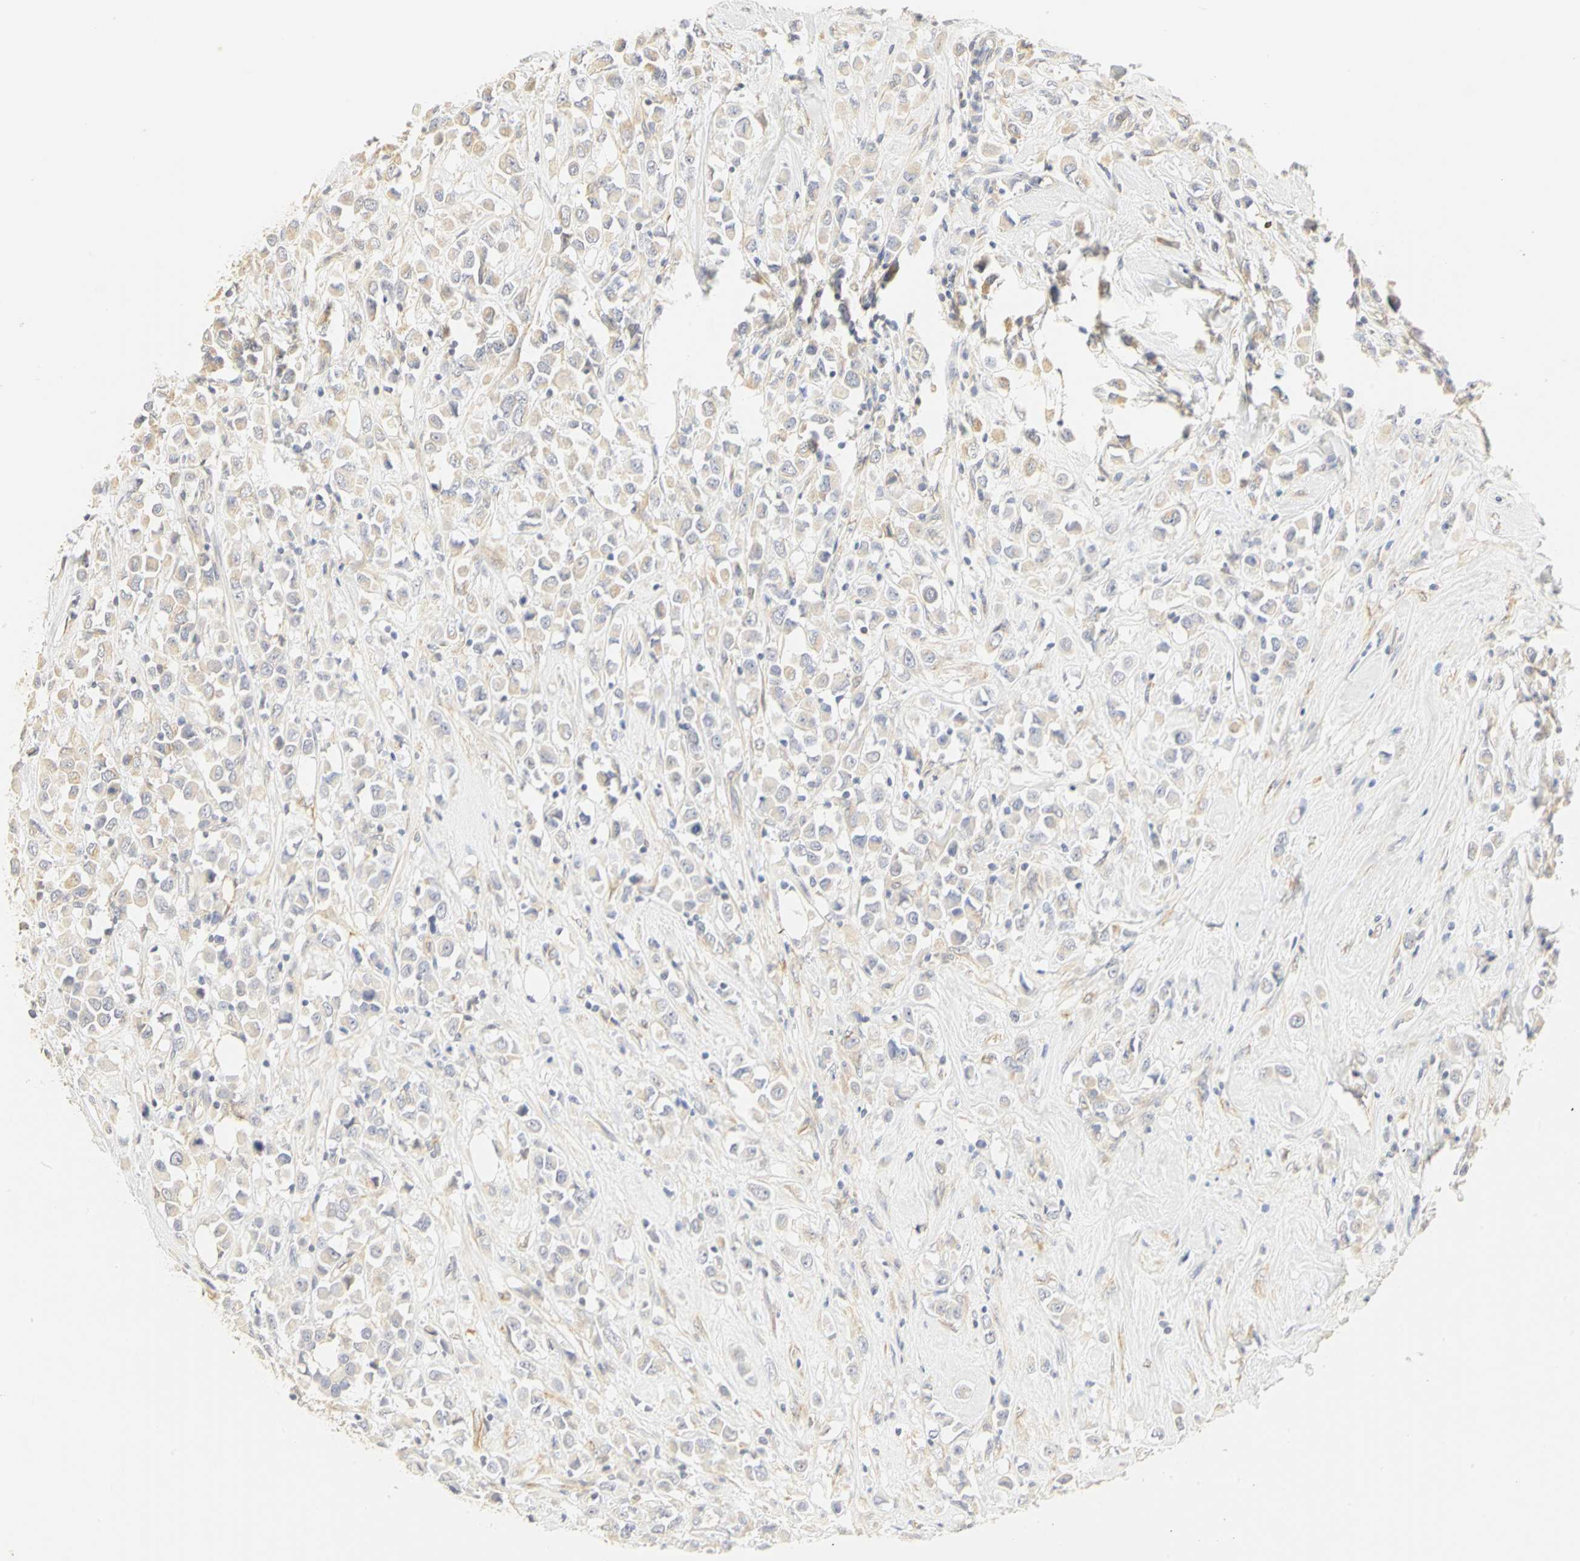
{"staining": {"intensity": "weak", "quantity": ">75%", "location": "cytoplasmic/membranous"}, "tissue": "breast cancer", "cell_type": "Tumor cells", "image_type": "cancer", "snomed": [{"axis": "morphology", "description": "Duct carcinoma"}, {"axis": "topography", "description": "Breast"}], "caption": "This histopathology image exhibits IHC staining of human breast infiltrating ductal carcinoma, with low weak cytoplasmic/membranous staining in approximately >75% of tumor cells.", "gene": "GNRH2", "patient": {"sex": "female", "age": 61}}